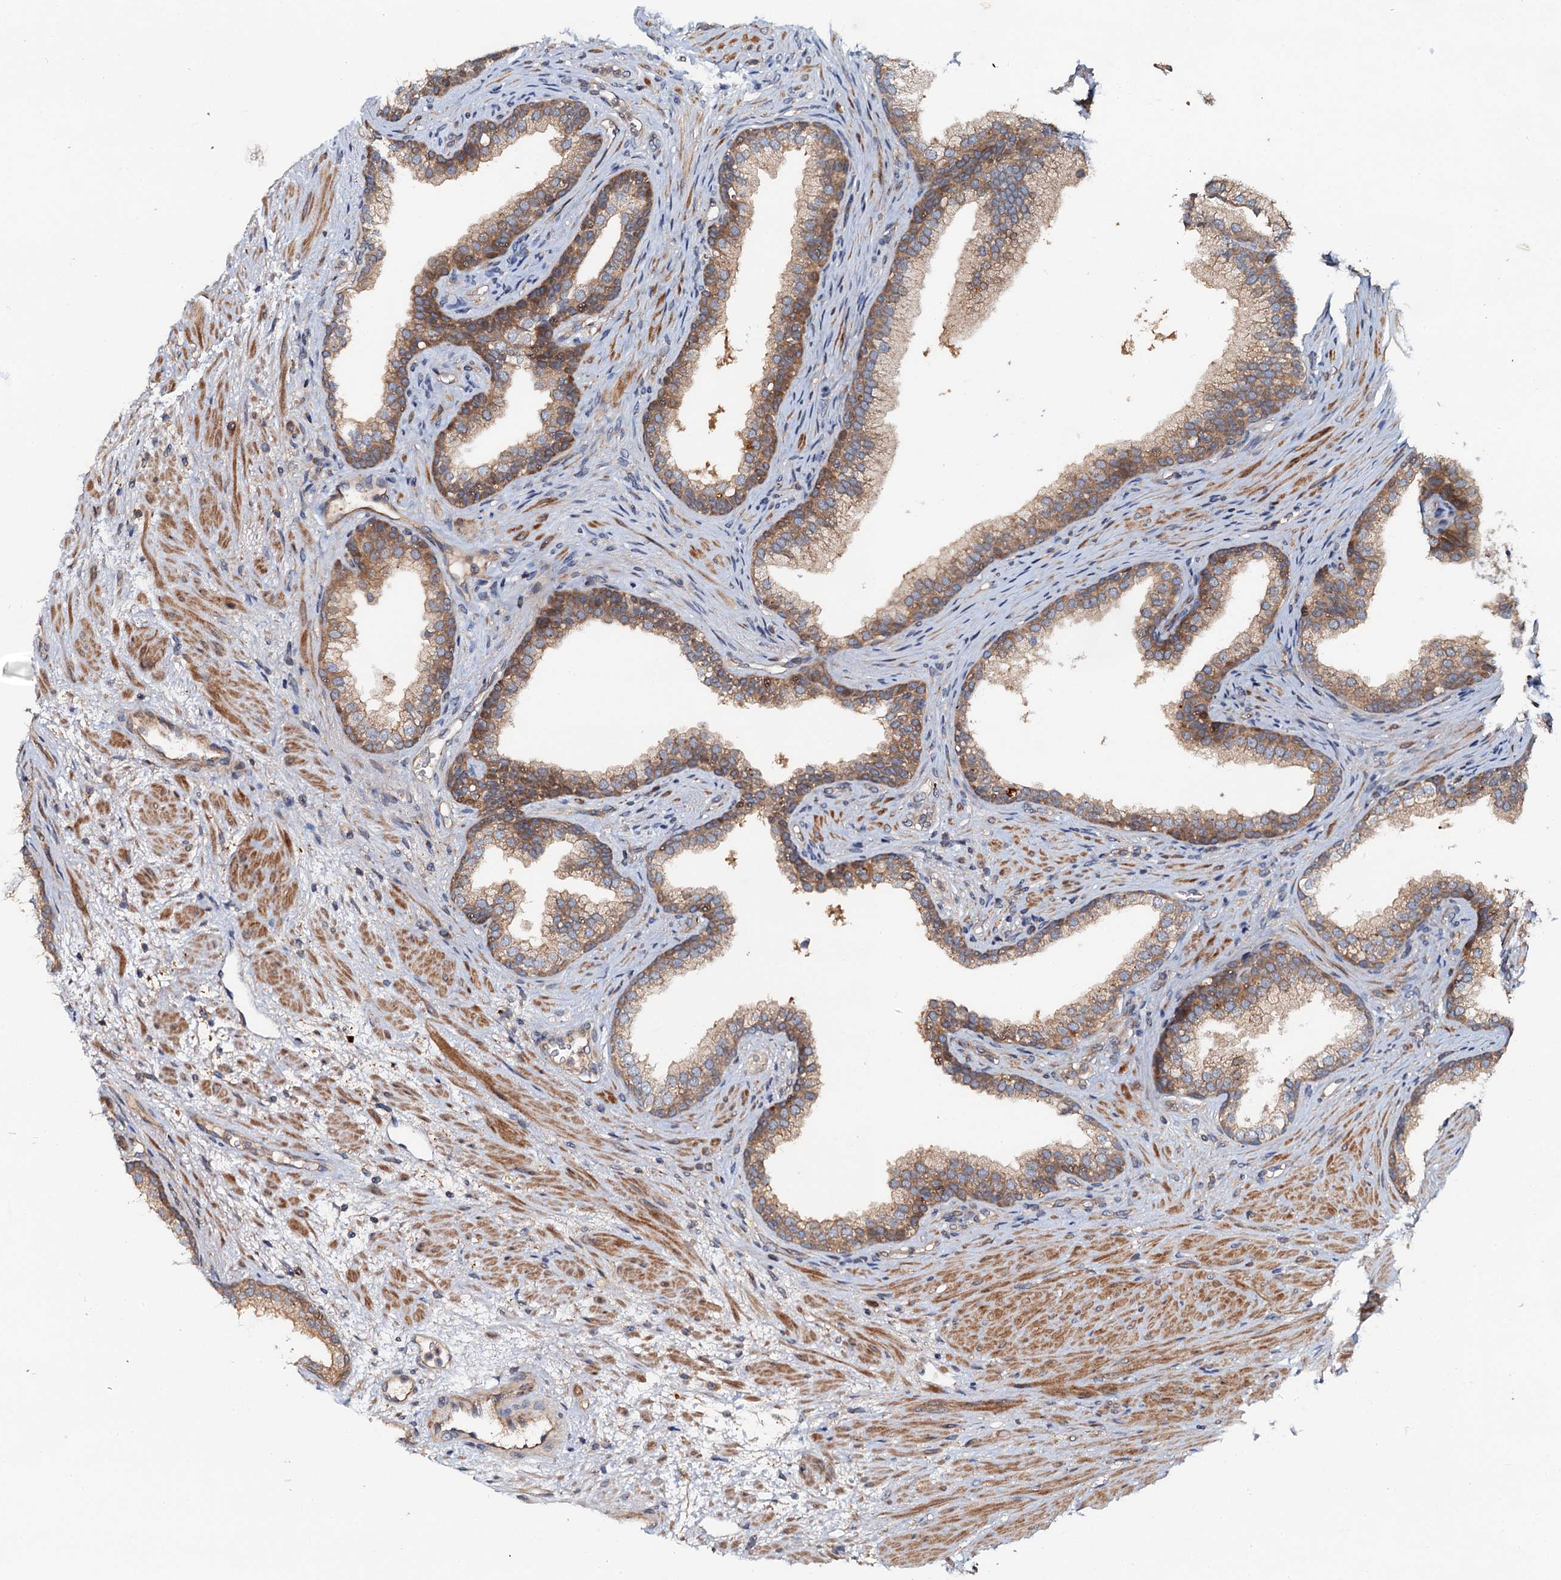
{"staining": {"intensity": "moderate", "quantity": "25%-75%", "location": "cytoplasmic/membranous"}, "tissue": "prostate", "cell_type": "Glandular cells", "image_type": "normal", "snomed": [{"axis": "morphology", "description": "Normal tissue, NOS"}, {"axis": "topography", "description": "Prostate"}], "caption": "Normal prostate exhibits moderate cytoplasmic/membranous positivity in approximately 25%-75% of glandular cells.", "gene": "EFL1", "patient": {"sex": "male", "age": 76}}